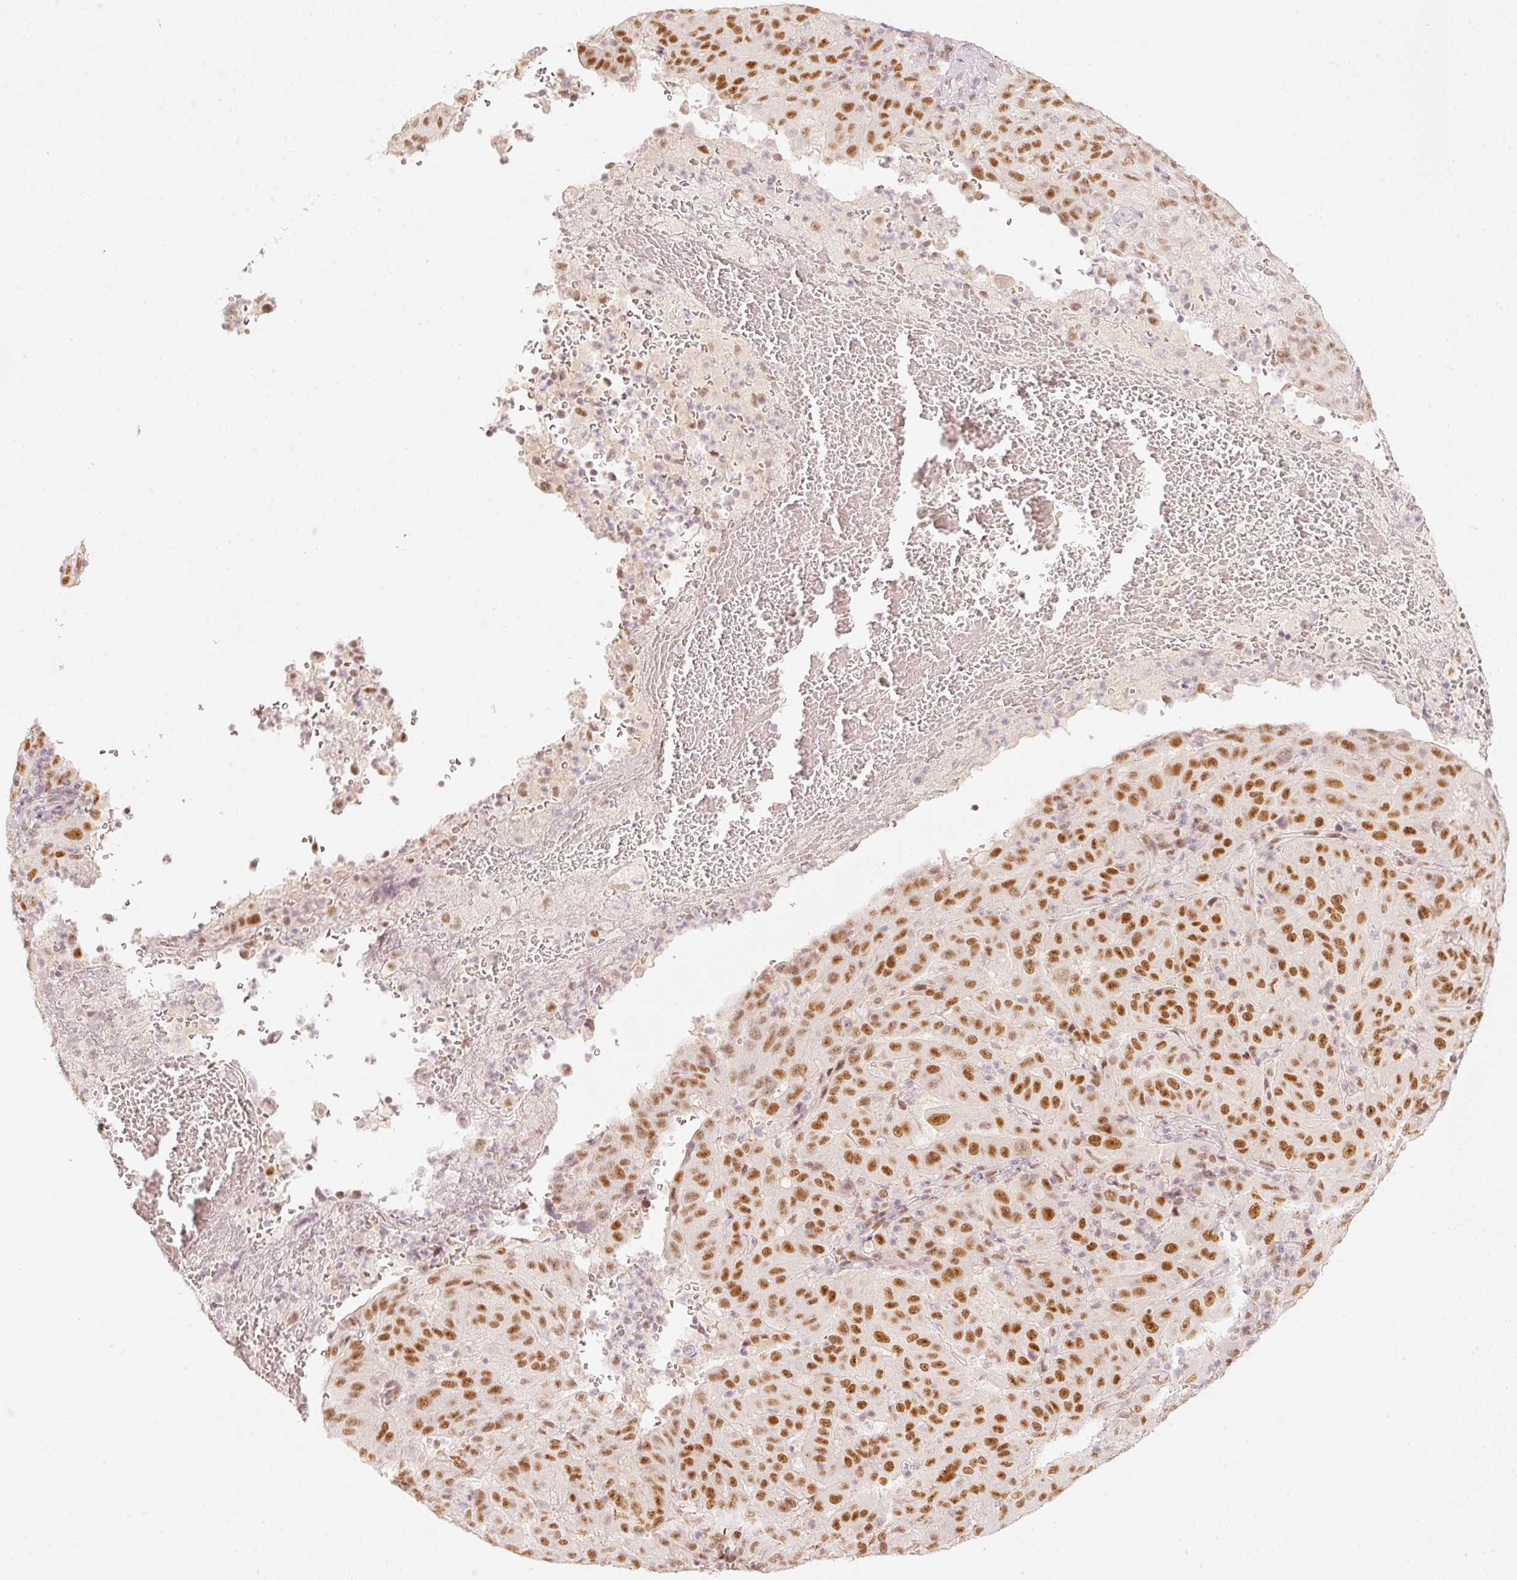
{"staining": {"intensity": "strong", "quantity": ">75%", "location": "nuclear"}, "tissue": "pancreatic cancer", "cell_type": "Tumor cells", "image_type": "cancer", "snomed": [{"axis": "morphology", "description": "Adenocarcinoma, NOS"}, {"axis": "topography", "description": "Pancreas"}], "caption": "Tumor cells demonstrate strong nuclear staining in about >75% of cells in pancreatic cancer.", "gene": "PPP1R10", "patient": {"sex": "male", "age": 63}}